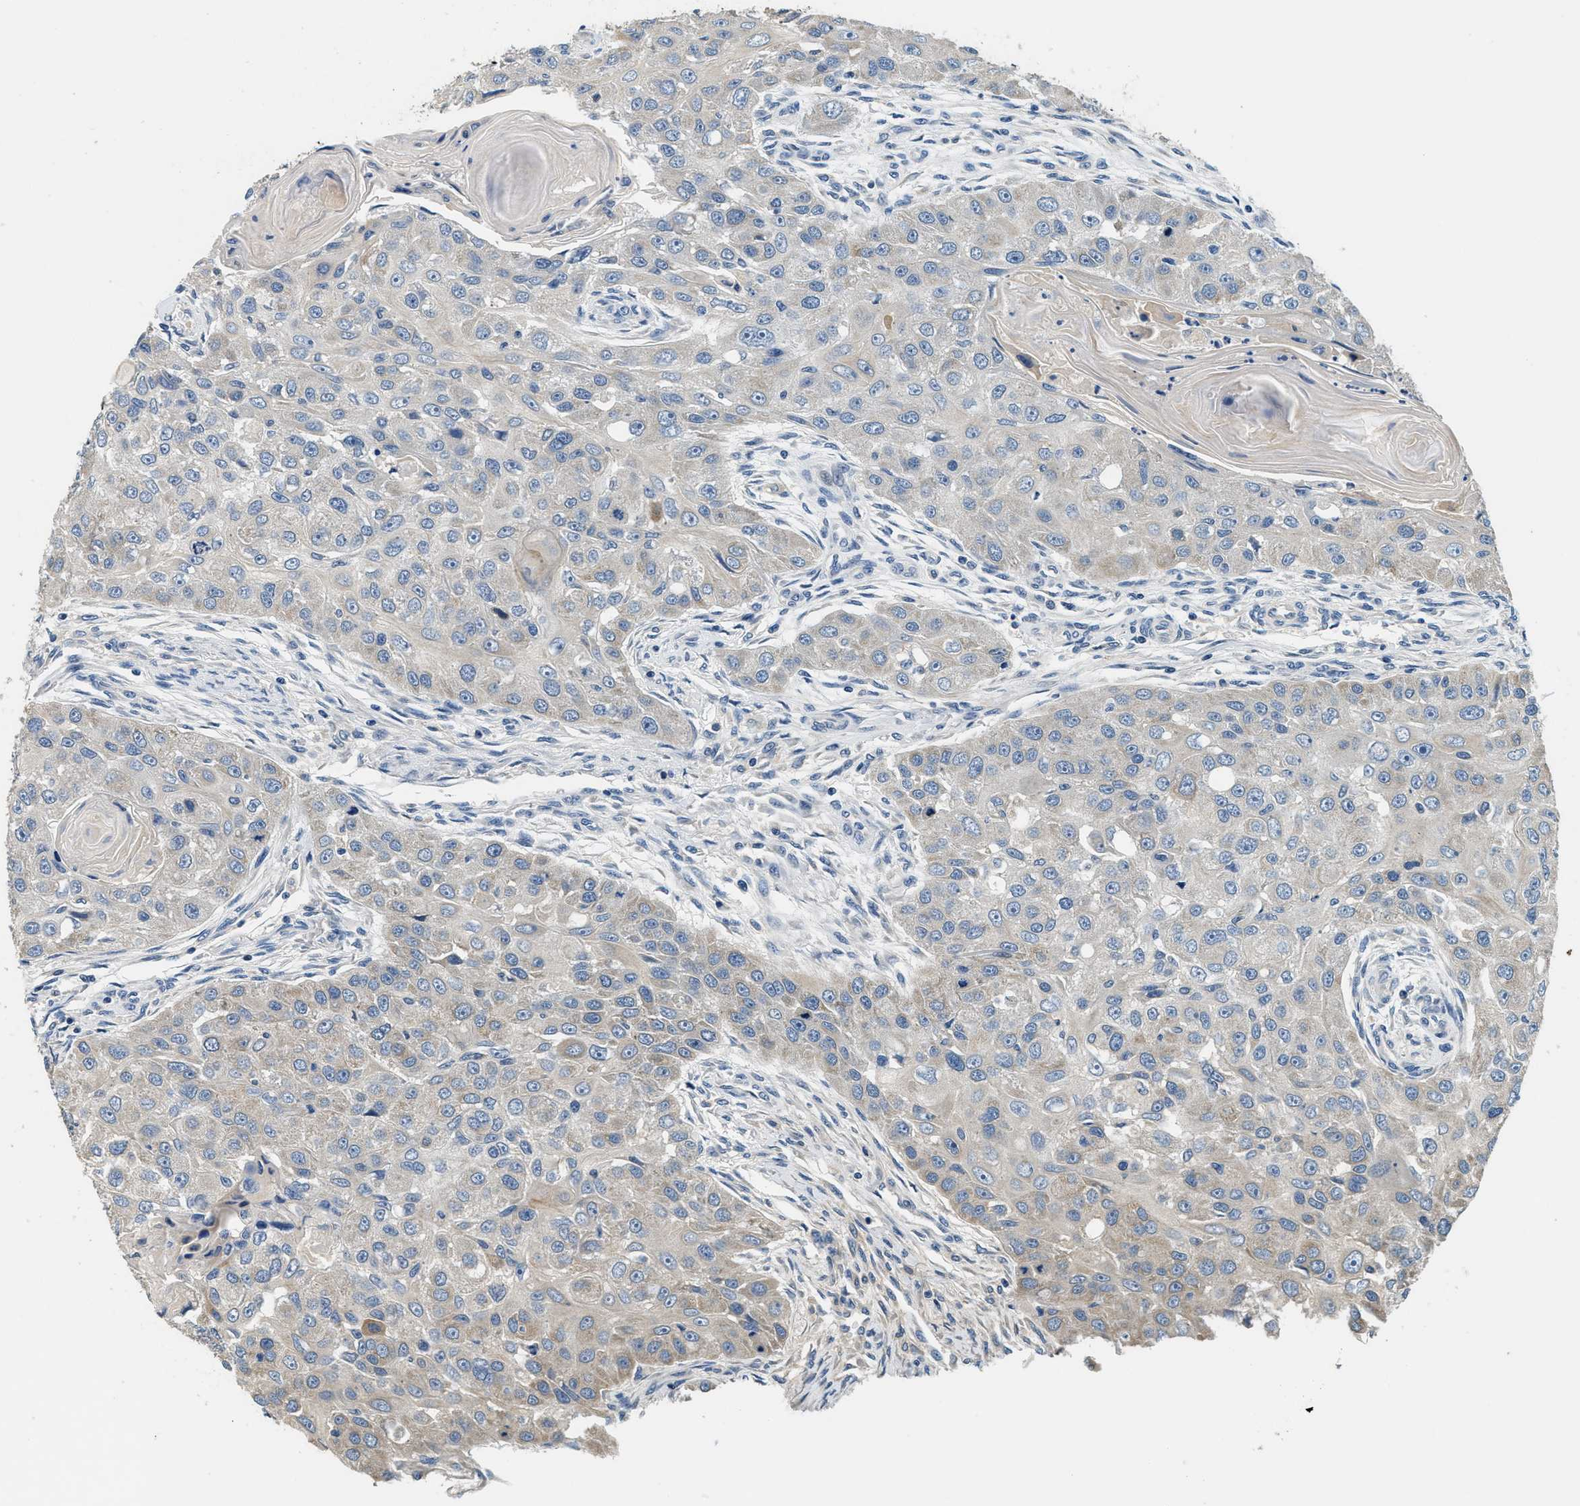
{"staining": {"intensity": "weak", "quantity": "<25%", "location": "cytoplasmic/membranous"}, "tissue": "head and neck cancer", "cell_type": "Tumor cells", "image_type": "cancer", "snomed": [{"axis": "morphology", "description": "Normal tissue, NOS"}, {"axis": "morphology", "description": "Squamous cell carcinoma, NOS"}, {"axis": "topography", "description": "Skeletal muscle"}, {"axis": "topography", "description": "Head-Neck"}], "caption": "High power microscopy micrograph of an IHC micrograph of squamous cell carcinoma (head and neck), revealing no significant positivity in tumor cells.", "gene": "ALDH3A2", "patient": {"sex": "male", "age": 51}}